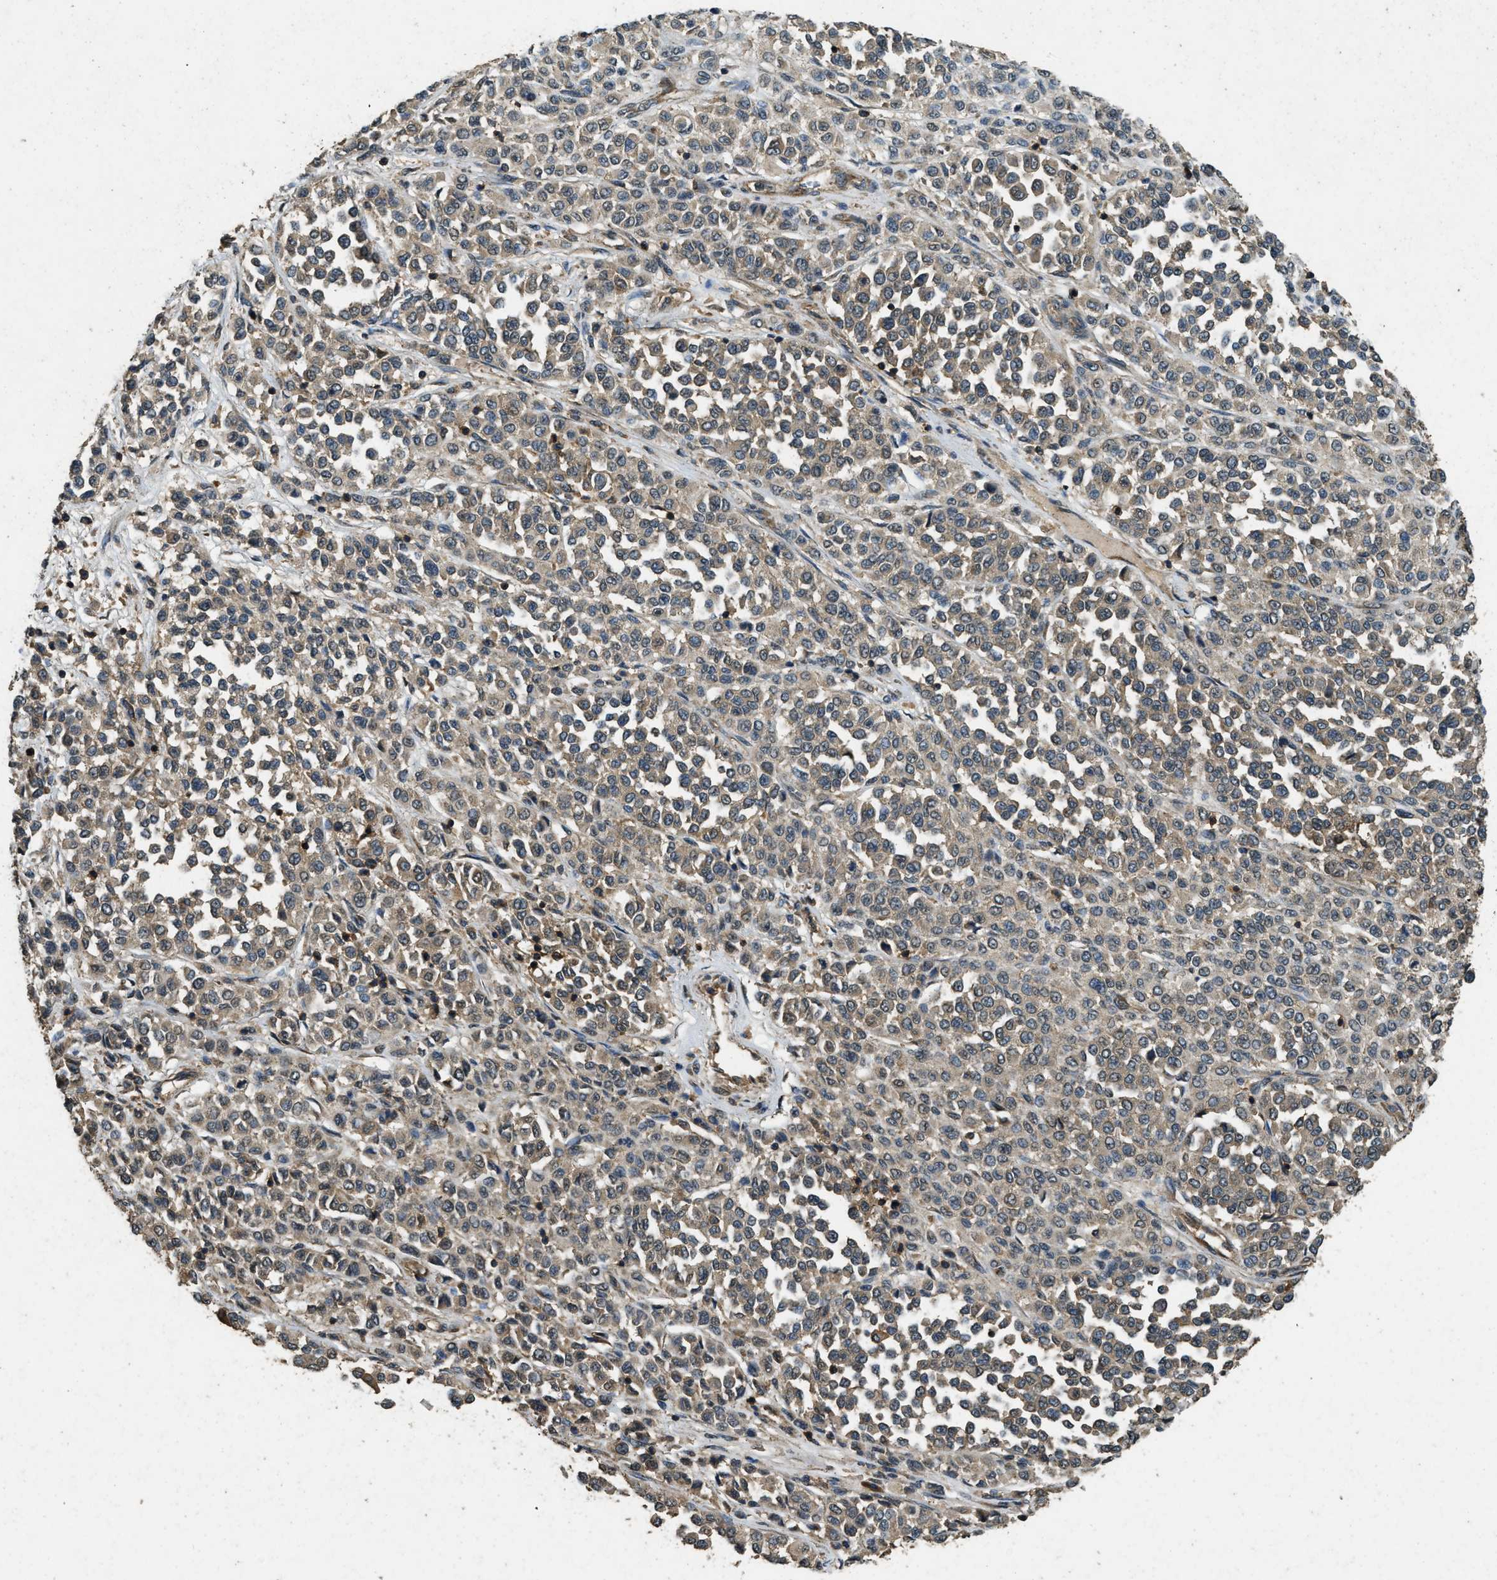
{"staining": {"intensity": "weak", "quantity": "25%-75%", "location": "cytoplasmic/membranous"}, "tissue": "melanoma", "cell_type": "Tumor cells", "image_type": "cancer", "snomed": [{"axis": "morphology", "description": "Malignant melanoma, Metastatic site"}, {"axis": "topography", "description": "Pancreas"}], "caption": "The histopathology image reveals immunohistochemical staining of melanoma. There is weak cytoplasmic/membranous expression is appreciated in approximately 25%-75% of tumor cells.", "gene": "ATP8B1", "patient": {"sex": "female", "age": 30}}